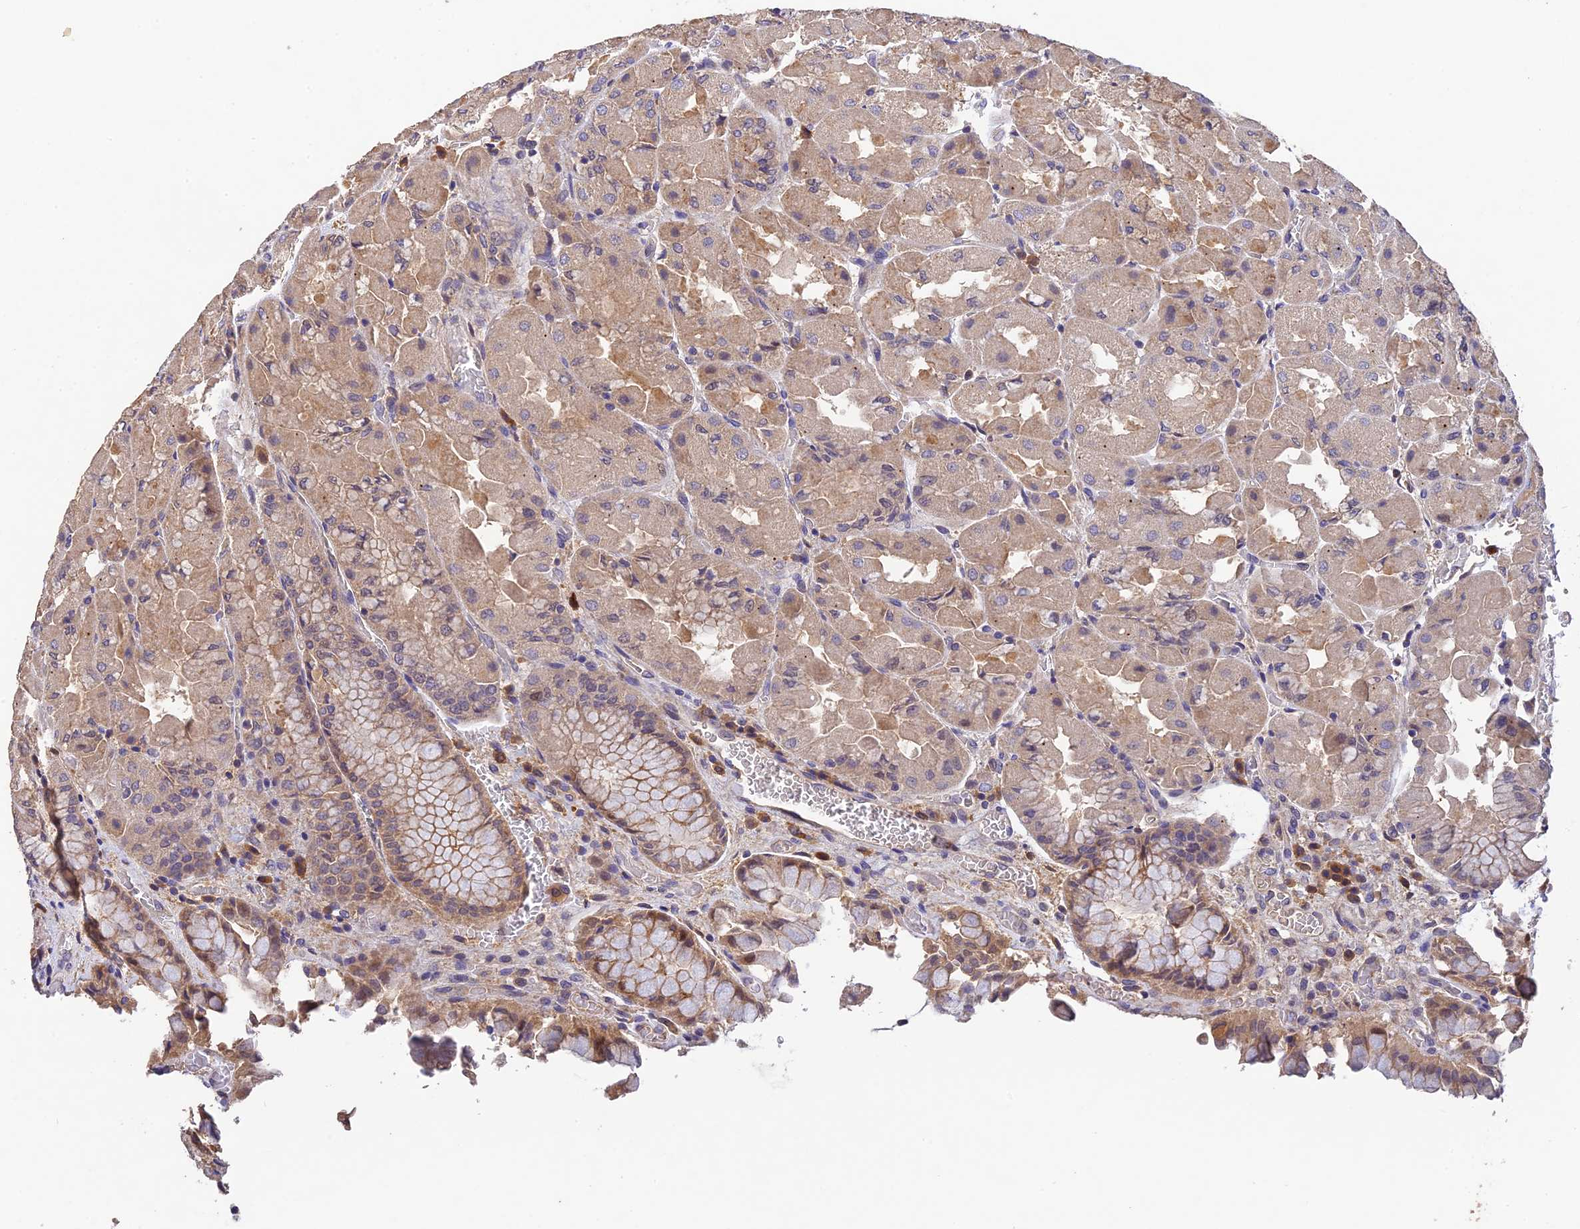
{"staining": {"intensity": "weak", "quantity": ">75%", "location": "cytoplasmic/membranous"}, "tissue": "stomach", "cell_type": "Glandular cells", "image_type": "normal", "snomed": [{"axis": "morphology", "description": "Normal tissue, NOS"}, {"axis": "topography", "description": "Stomach"}], "caption": "Glandular cells reveal low levels of weak cytoplasmic/membranous staining in approximately >75% of cells in unremarkable human stomach.", "gene": "DENND5B", "patient": {"sex": "female", "age": 61}}